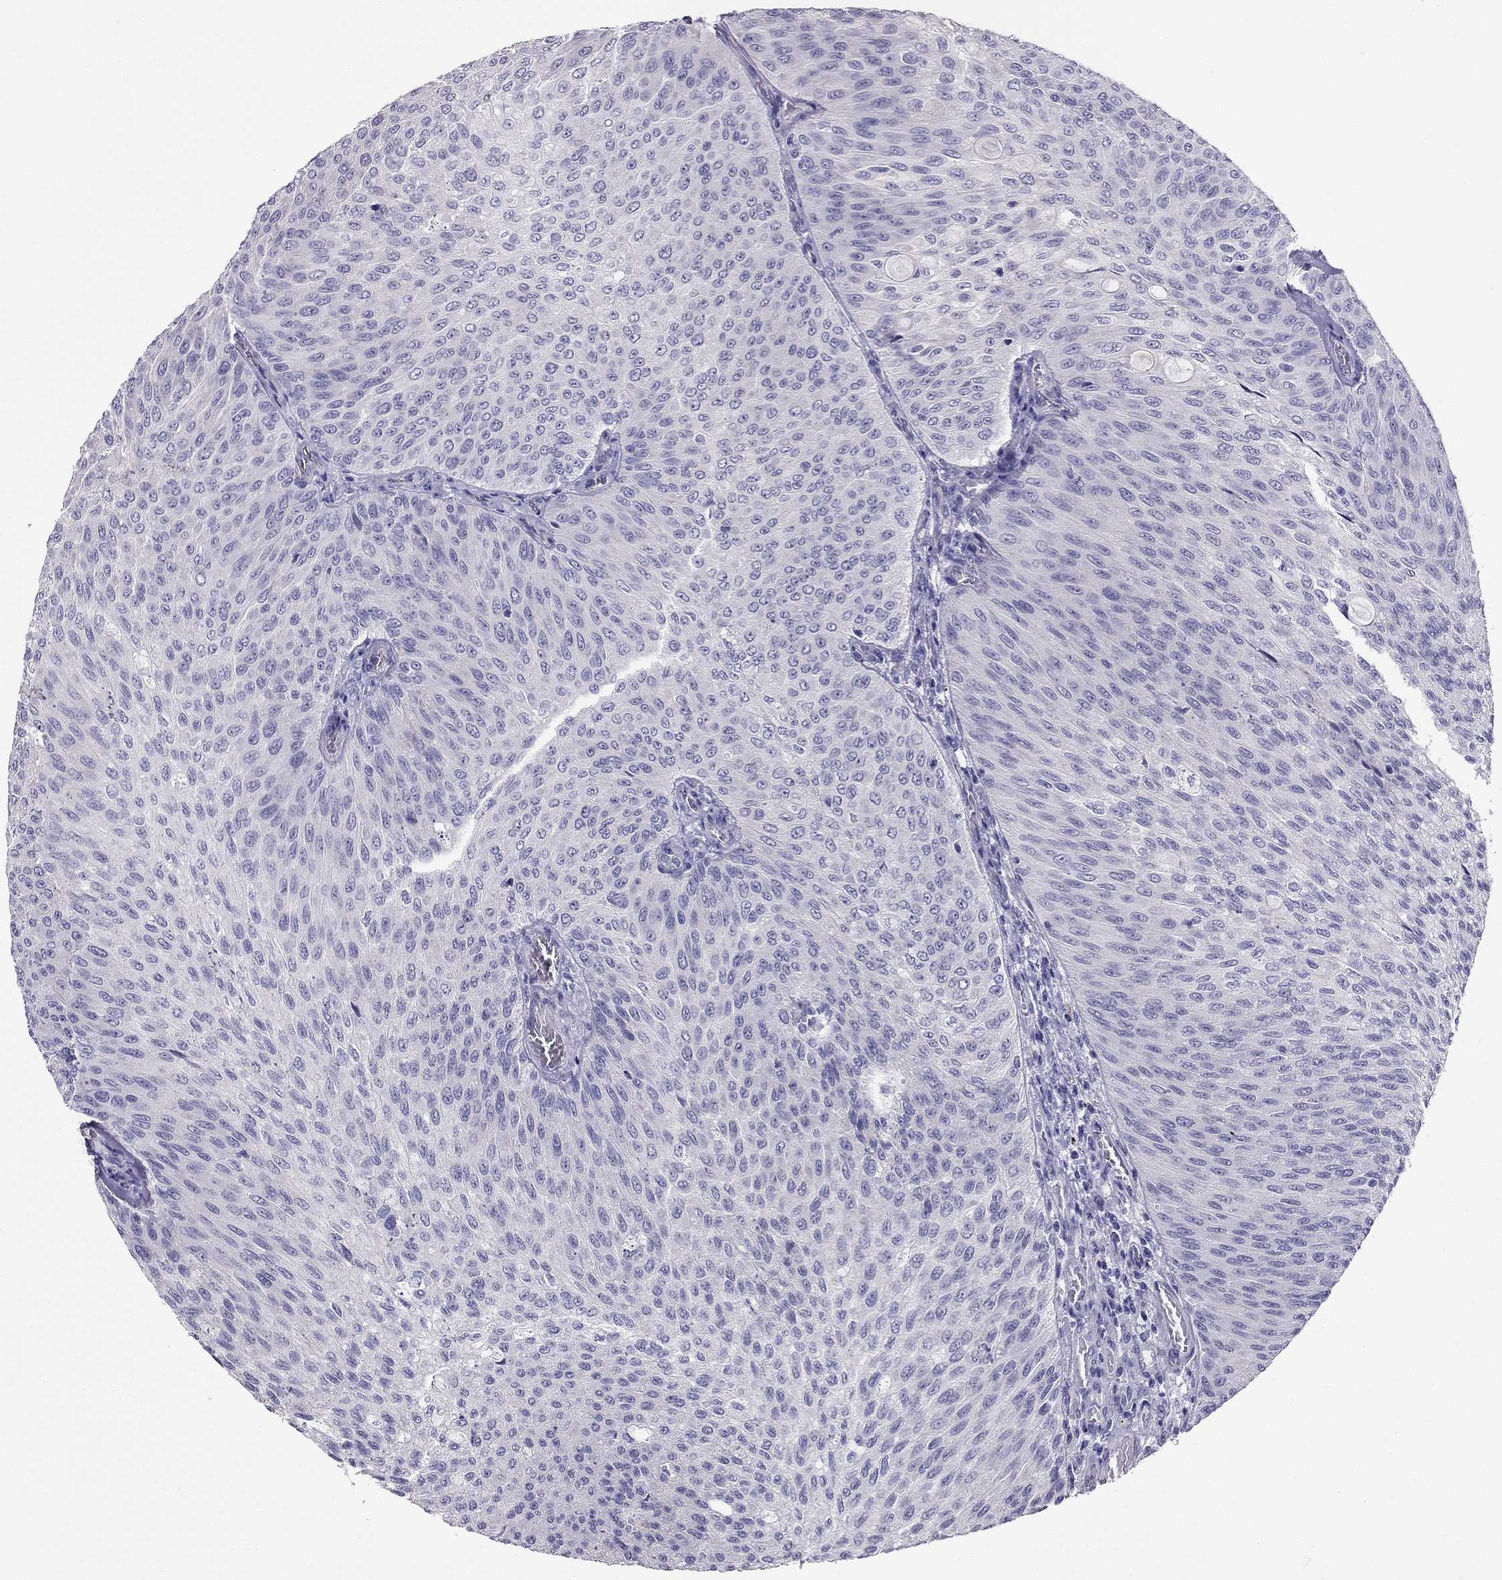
{"staining": {"intensity": "negative", "quantity": "none", "location": "none"}, "tissue": "urothelial cancer", "cell_type": "Tumor cells", "image_type": "cancer", "snomed": [{"axis": "morphology", "description": "Urothelial carcinoma, Low grade"}, {"axis": "topography", "description": "Ureter, NOS"}, {"axis": "topography", "description": "Urinary bladder"}], "caption": "This photomicrograph is of urothelial cancer stained with immunohistochemistry (IHC) to label a protein in brown with the nuclei are counter-stained blue. There is no expression in tumor cells. (DAB (3,3'-diaminobenzidine) IHC, high magnification).", "gene": "PDE6A", "patient": {"sex": "male", "age": 78}}